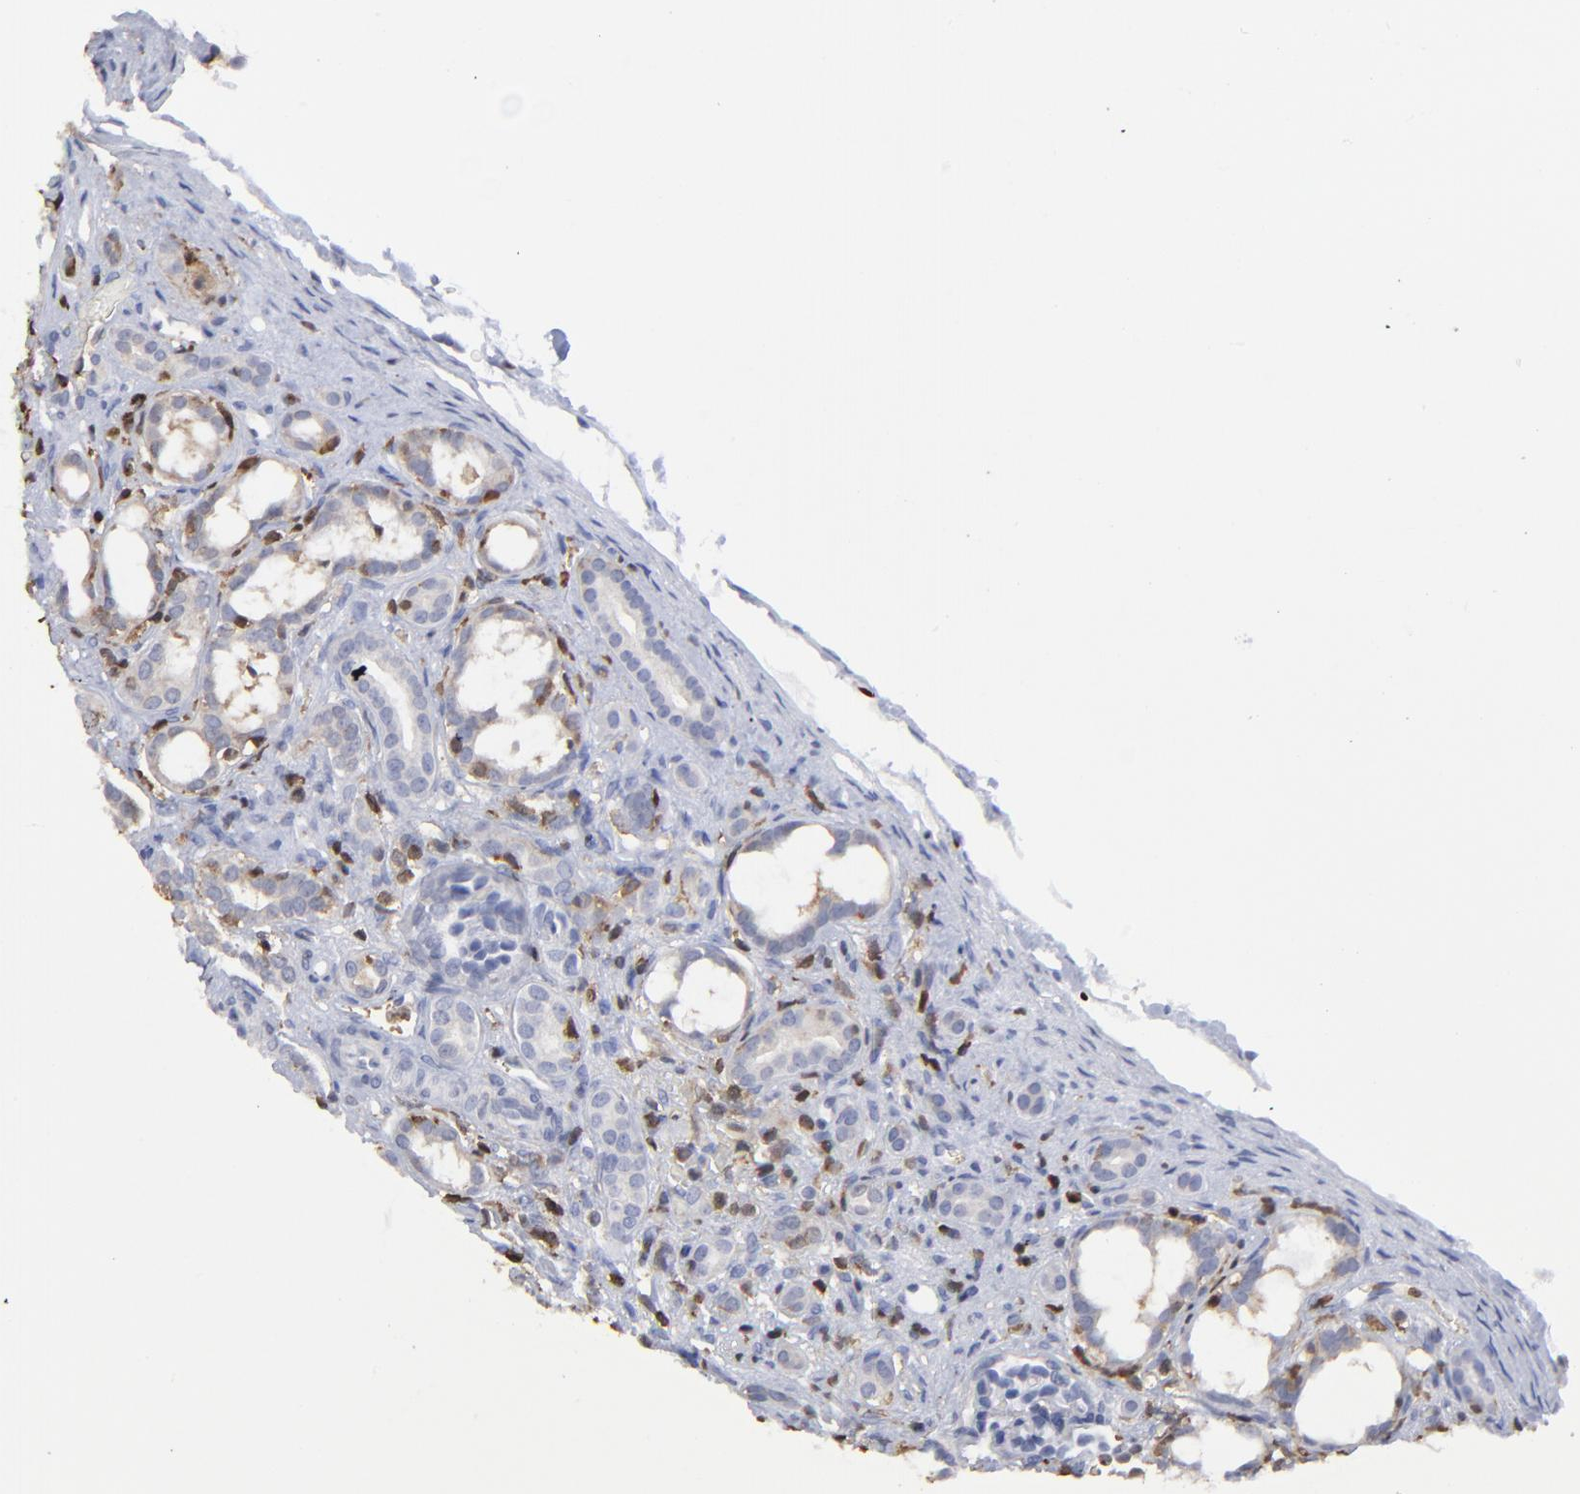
{"staining": {"intensity": "negative", "quantity": "none", "location": "none"}, "tissue": "kidney", "cell_type": "Cells in tubules", "image_type": "normal", "snomed": [{"axis": "morphology", "description": "Normal tissue, NOS"}, {"axis": "topography", "description": "Kidney"}], "caption": "A histopathology image of kidney stained for a protein exhibits no brown staining in cells in tubules. (Brightfield microscopy of DAB immunohistochemistry (IHC) at high magnification).", "gene": "TBXT", "patient": {"sex": "male", "age": 7}}